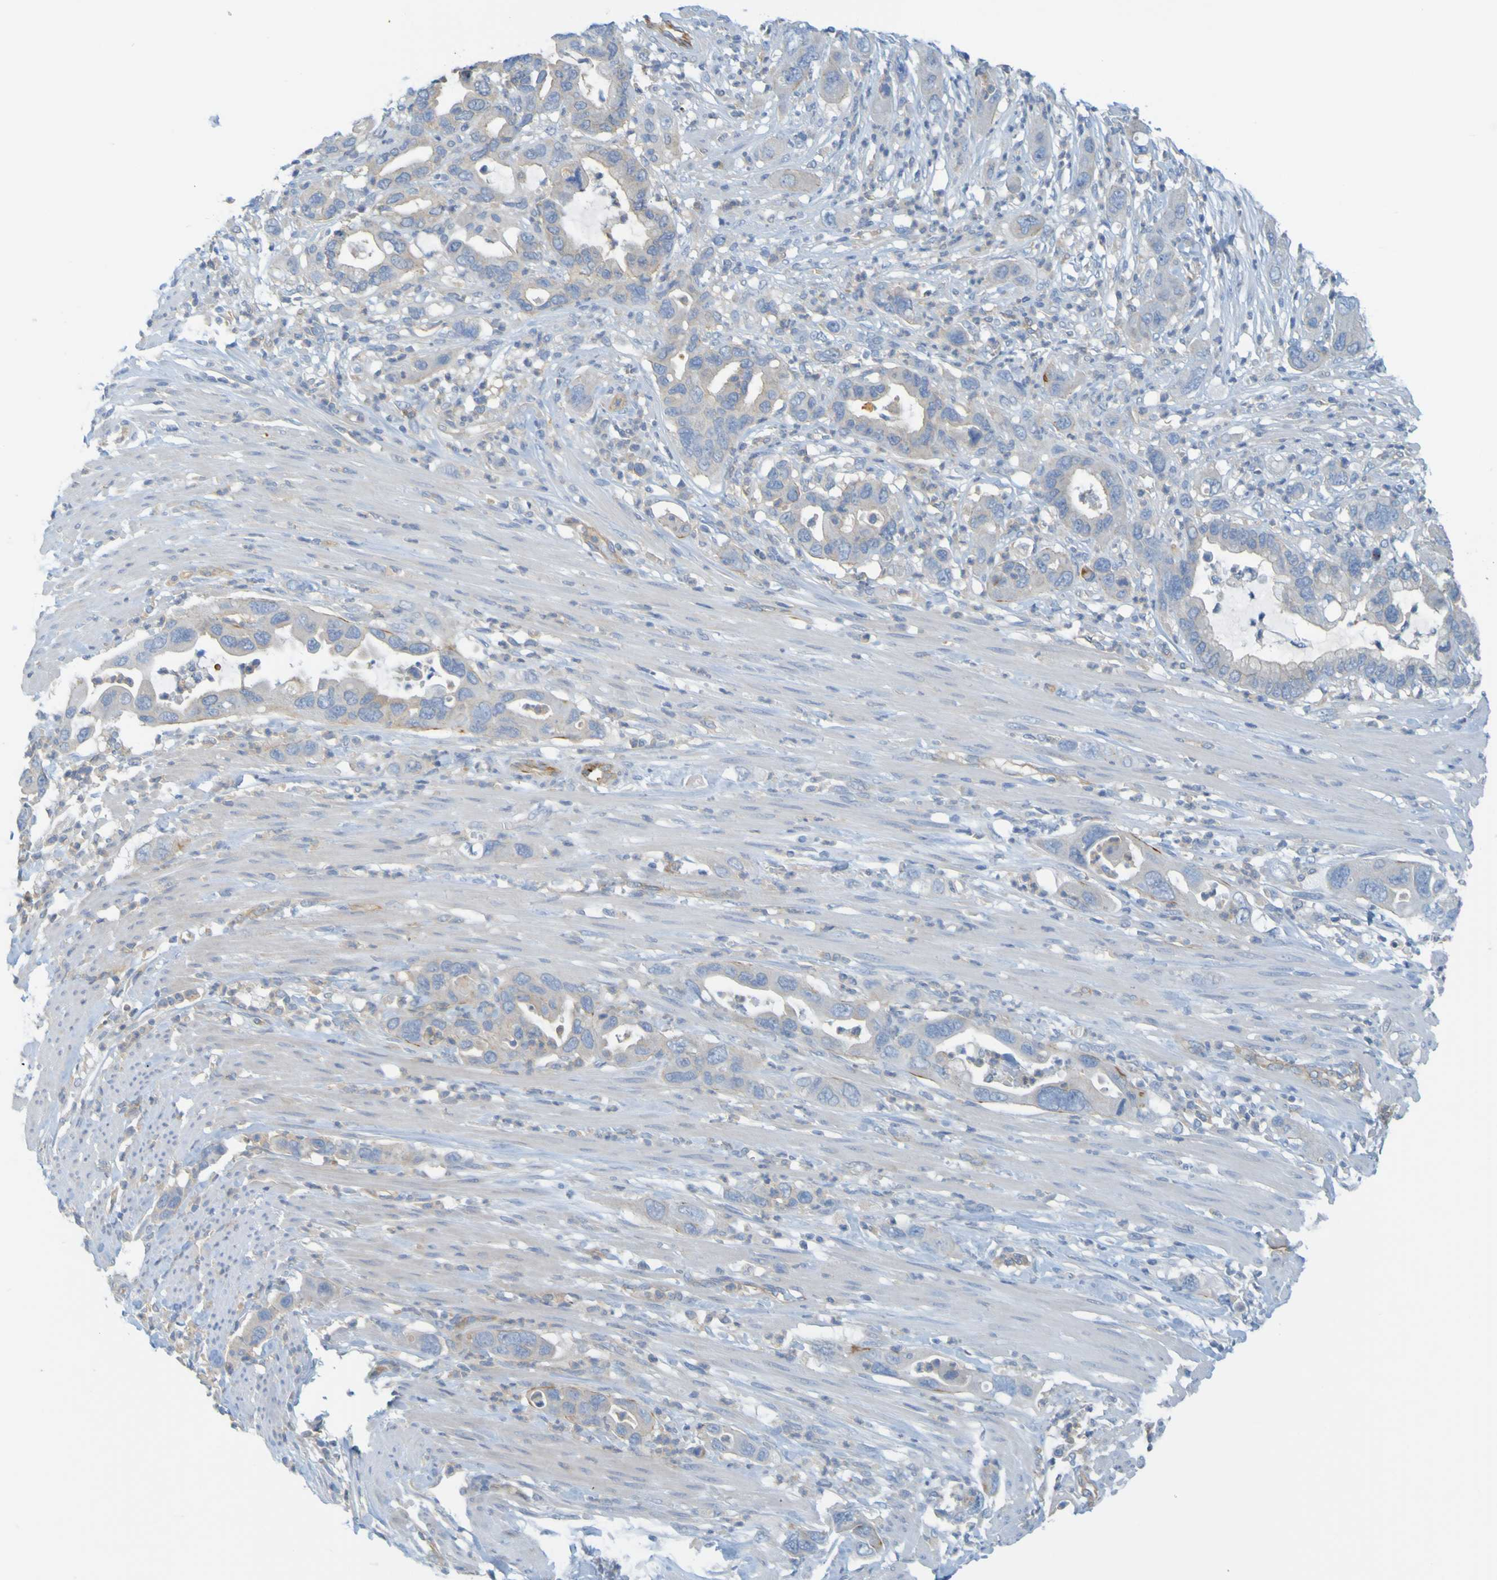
{"staining": {"intensity": "weak", "quantity": "<25%", "location": "cytoplasmic/membranous"}, "tissue": "pancreatic cancer", "cell_type": "Tumor cells", "image_type": "cancer", "snomed": [{"axis": "morphology", "description": "Adenocarcinoma, NOS"}, {"axis": "topography", "description": "Pancreas"}], "caption": "The photomicrograph exhibits no significant expression in tumor cells of pancreatic cancer (adenocarcinoma).", "gene": "APPL1", "patient": {"sex": "female", "age": 71}}